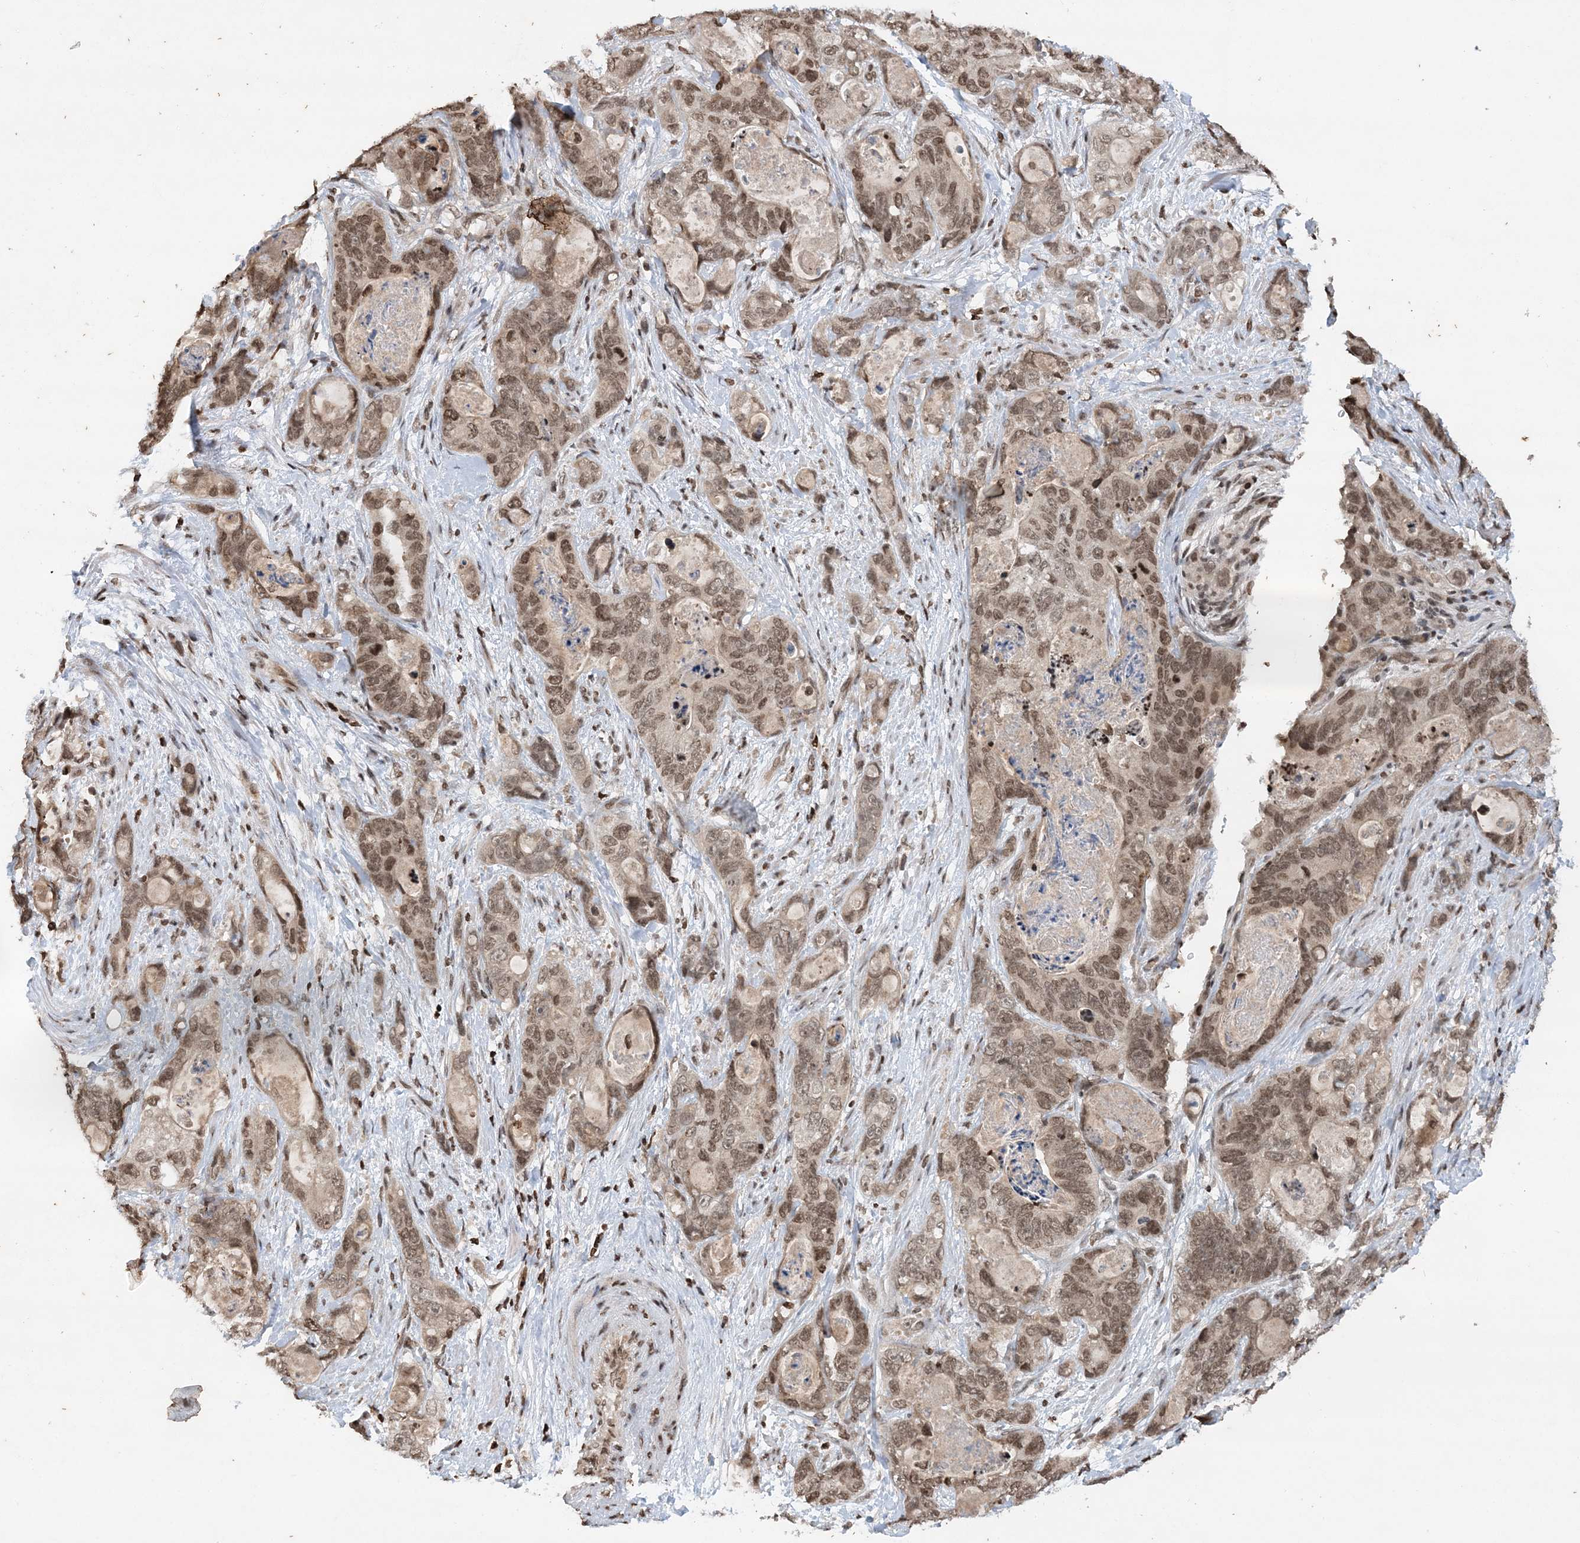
{"staining": {"intensity": "moderate", "quantity": ">75%", "location": "nuclear"}, "tissue": "stomach cancer", "cell_type": "Tumor cells", "image_type": "cancer", "snomed": [{"axis": "morphology", "description": "Normal tissue, NOS"}, {"axis": "morphology", "description": "Adenocarcinoma, NOS"}, {"axis": "topography", "description": "Stomach"}], "caption": "Stomach adenocarcinoma stained with a protein marker reveals moderate staining in tumor cells.", "gene": "NEDD9", "patient": {"sex": "female", "age": 89}}